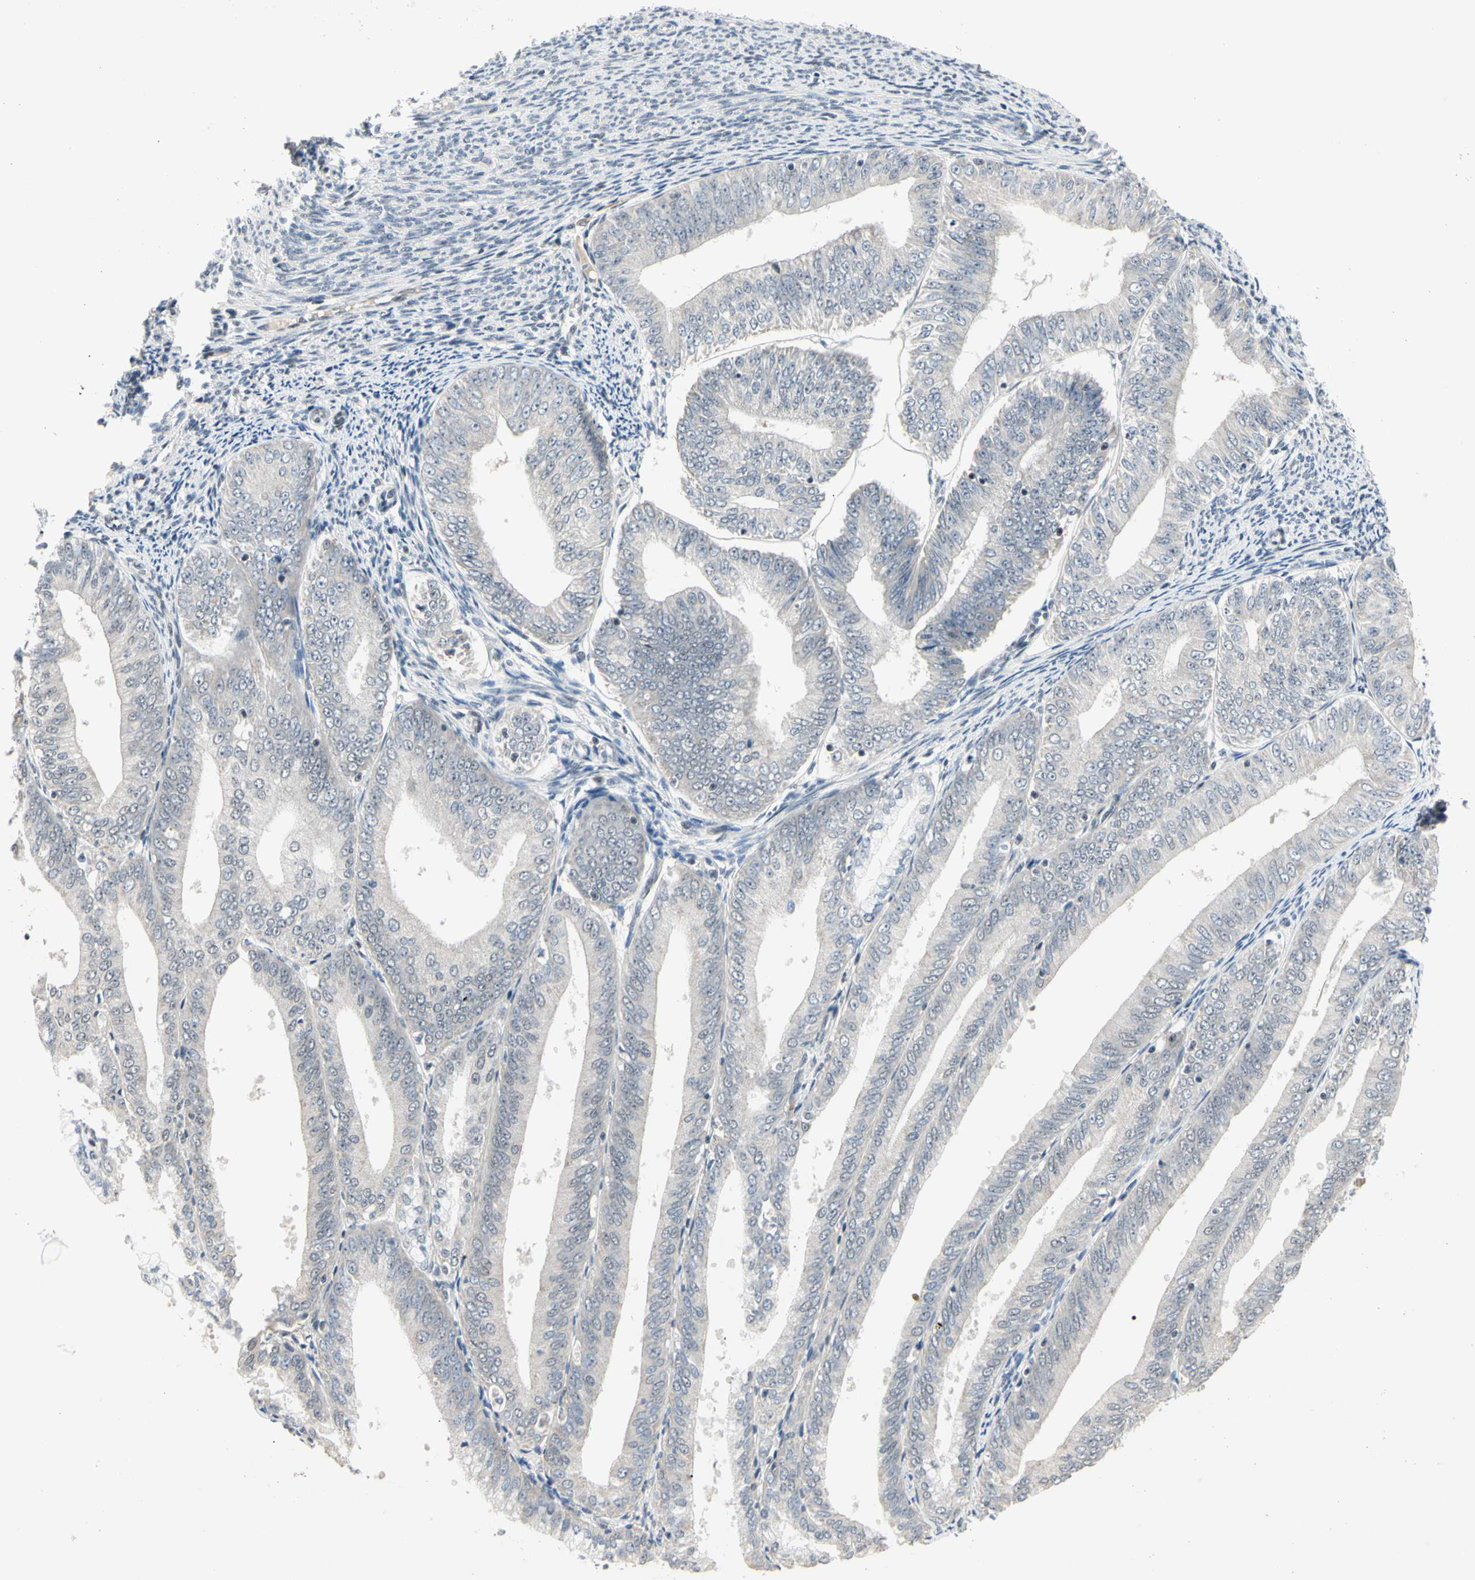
{"staining": {"intensity": "negative", "quantity": "none", "location": "none"}, "tissue": "endometrial cancer", "cell_type": "Tumor cells", "image_type": "cancer", "snomed": [{"axis": "morphology", "description": "Adenocarcinoma, NOS"}, {"axis": "topography", "description": "Endometrium"}], "caption": "This is an immunohistochemistry histopathology image of endometrial cancer (adenocarcinoma). There is no expression in tumor cells.", "gene": "GREM1", "patient": {"sex": "female", "age": 63}}